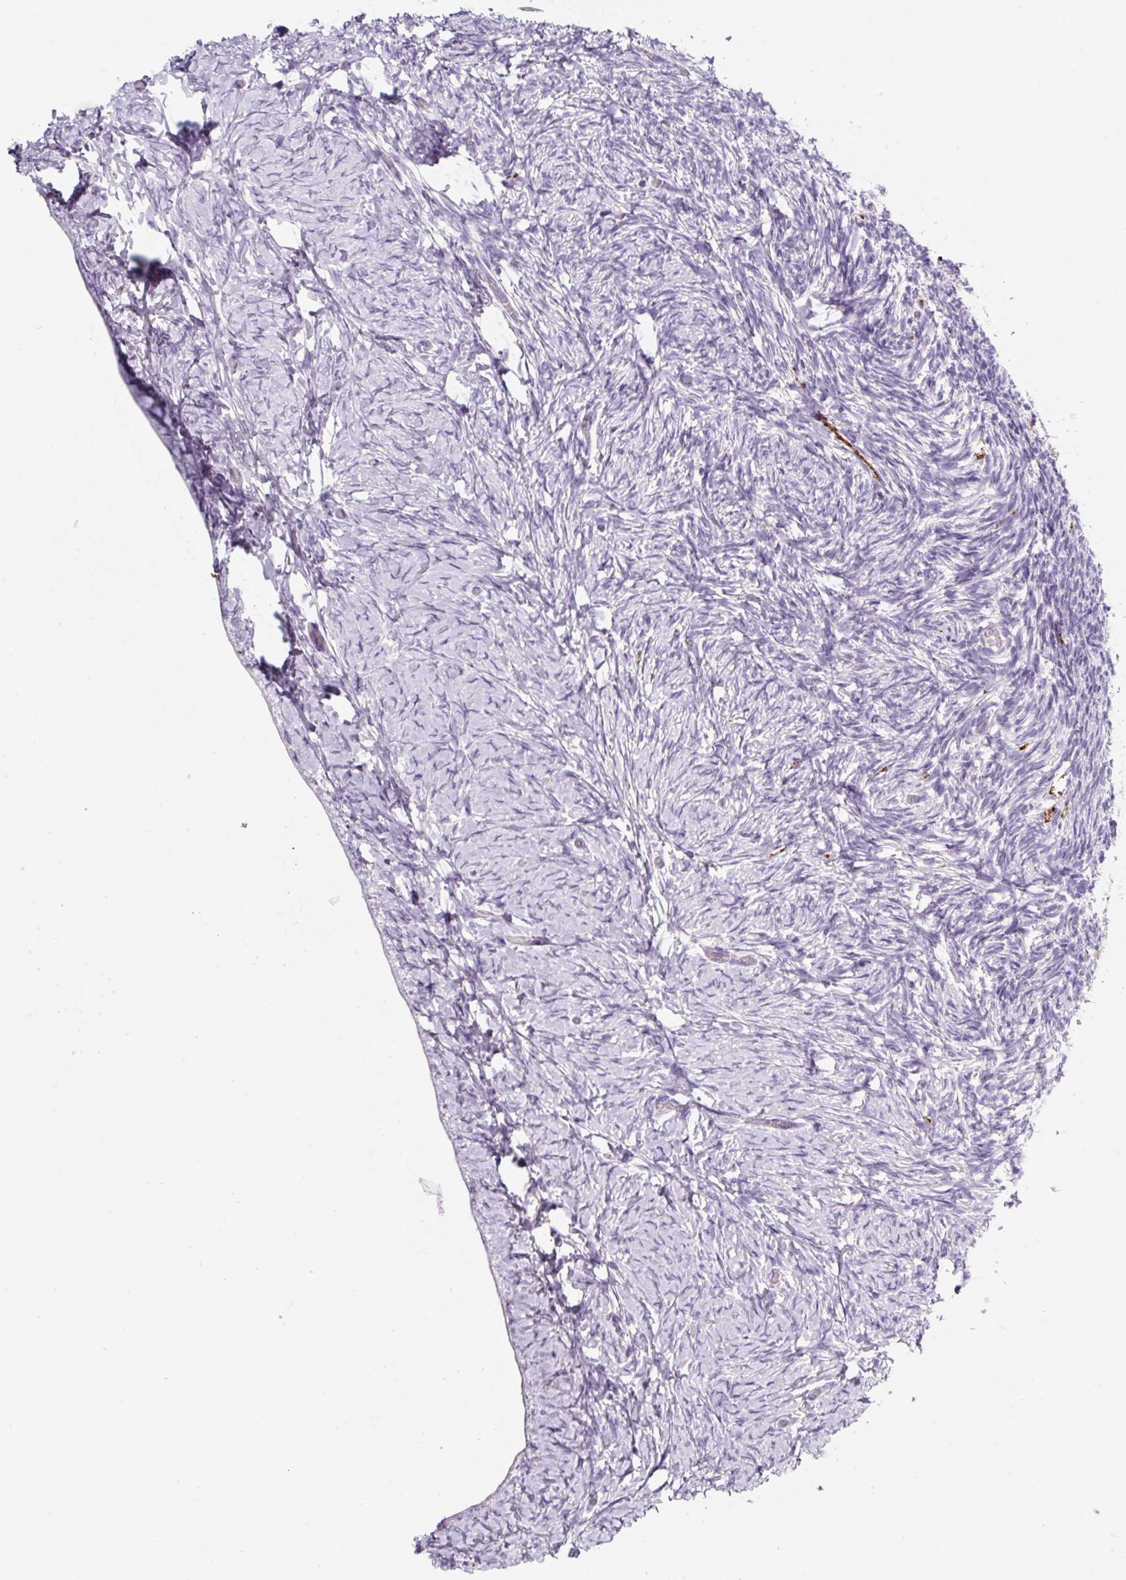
{"staining": {"intensity": "negative", "quantity": "none", "location": "none"}, "tissue": "ovary", "cell_type": "Follicle cells", "image_type": "normal", "snomed": [{"axis": "morphology", "description": "Normal tissue, NOS"}, {"axis": "topography", "description": "Ovary"}], "caption": "Ovary was stained to show a protein in brown. There is no significant expression in follicle cells. The staining is performed using DAB (3,3'-diaminobenzidine) brown chromogen with nuclei counter-stained in using hematoxylin.", "gene": "SYP", "patient": {"sex": "female", "age": 39}}